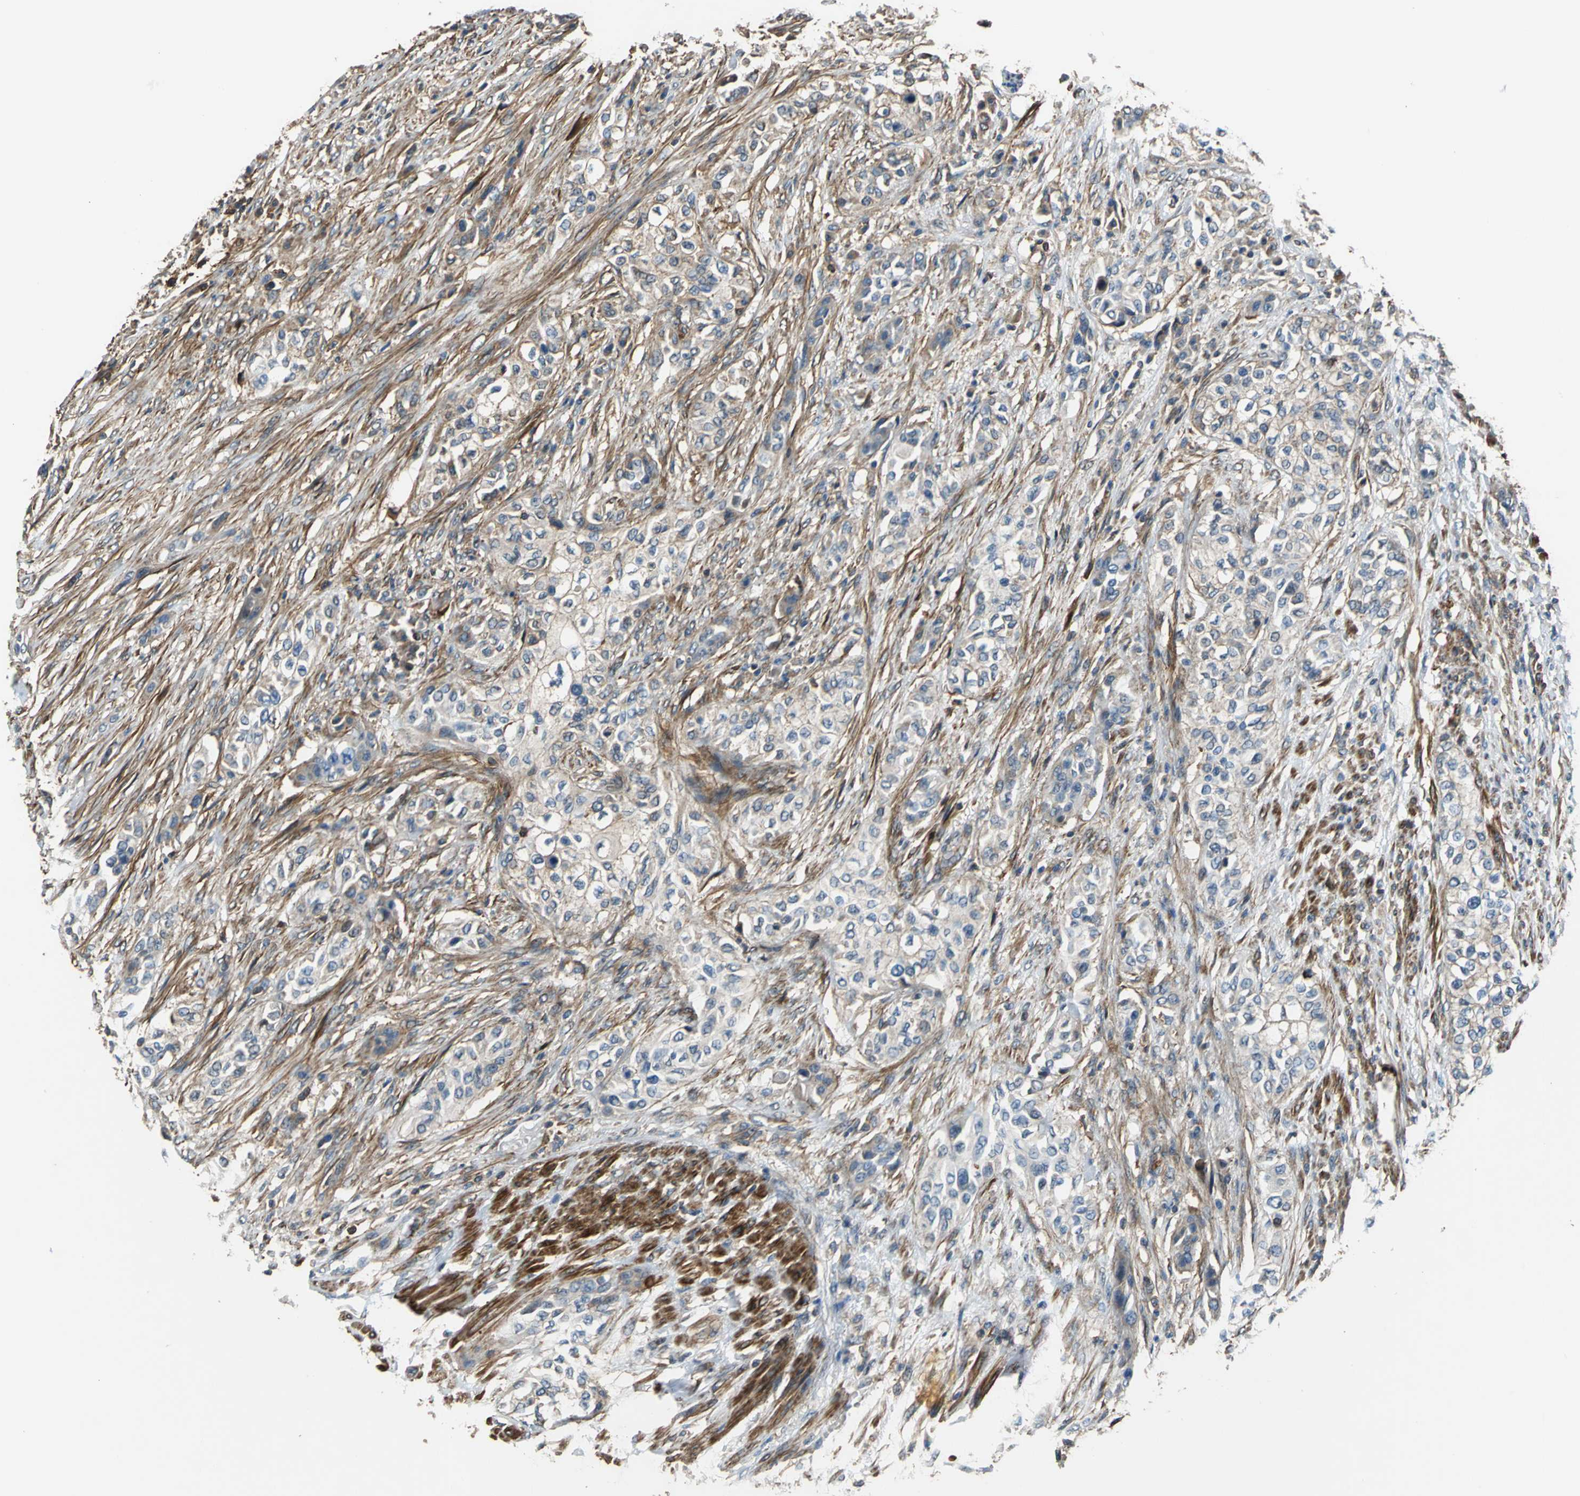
{"staining": {"intensity": "moderate", "quantity": "25%-75%", "location": "cytoplasmic/membranous"}, "tissue": "urothelial cancer", "cell_type": "Tumor cells", "image_type": "cancer", "snomed": [{"axis": "morphology", "description": "Urothelial carcinoma, High grade"}, {"axis": "topography", "description": "Urinary bladder"}], "caption": "Immunohistochemical staining of human urothelial cancer exhibits medium levels of moderate cytoplasmic/membranous staining in approximately 25%-75% of tumor cells. (Brightfield microscopy of DAB IHC at high magnification).", "gene": "PARVA", "patient": {"sex": "male", "age": 74}}